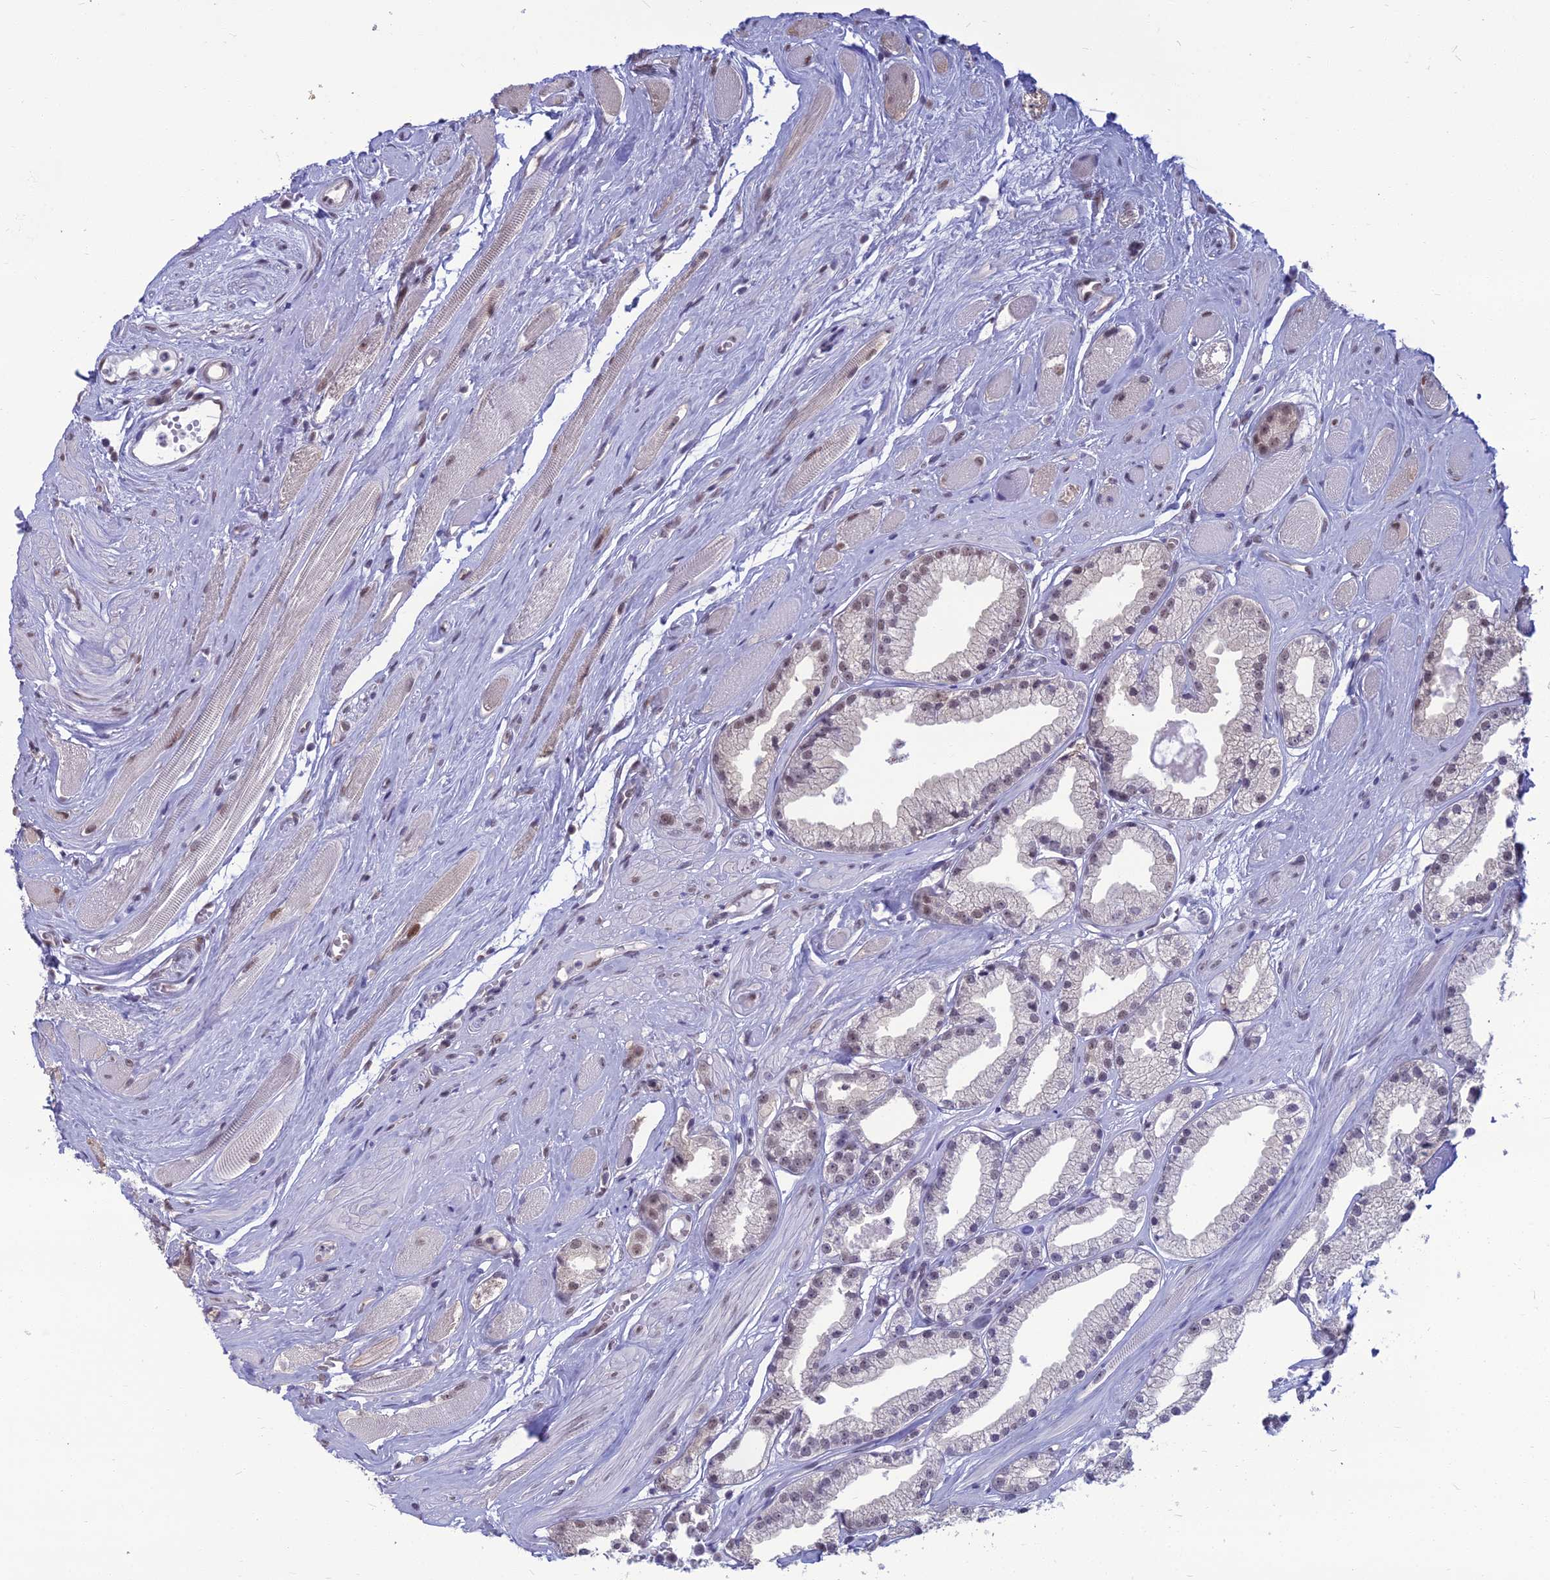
{"staining": {"intensity": "weak", "quantity": "<25%", "location": "nuclear"}, "tissue": "prostate cancer", "cell_type": "Tumor cells", "image_type": "cancer", "snomed": [{"axis": "morphology", "description": "Adenocarcinoma, High grade"}, {"axis": "topography", "description": "Prostate"}], "caption": "Tumor cells are negative for brown protein staining in prostate cancer.", "gene": "SRSF7", "patient": {"sex": "male", "age": 67}}